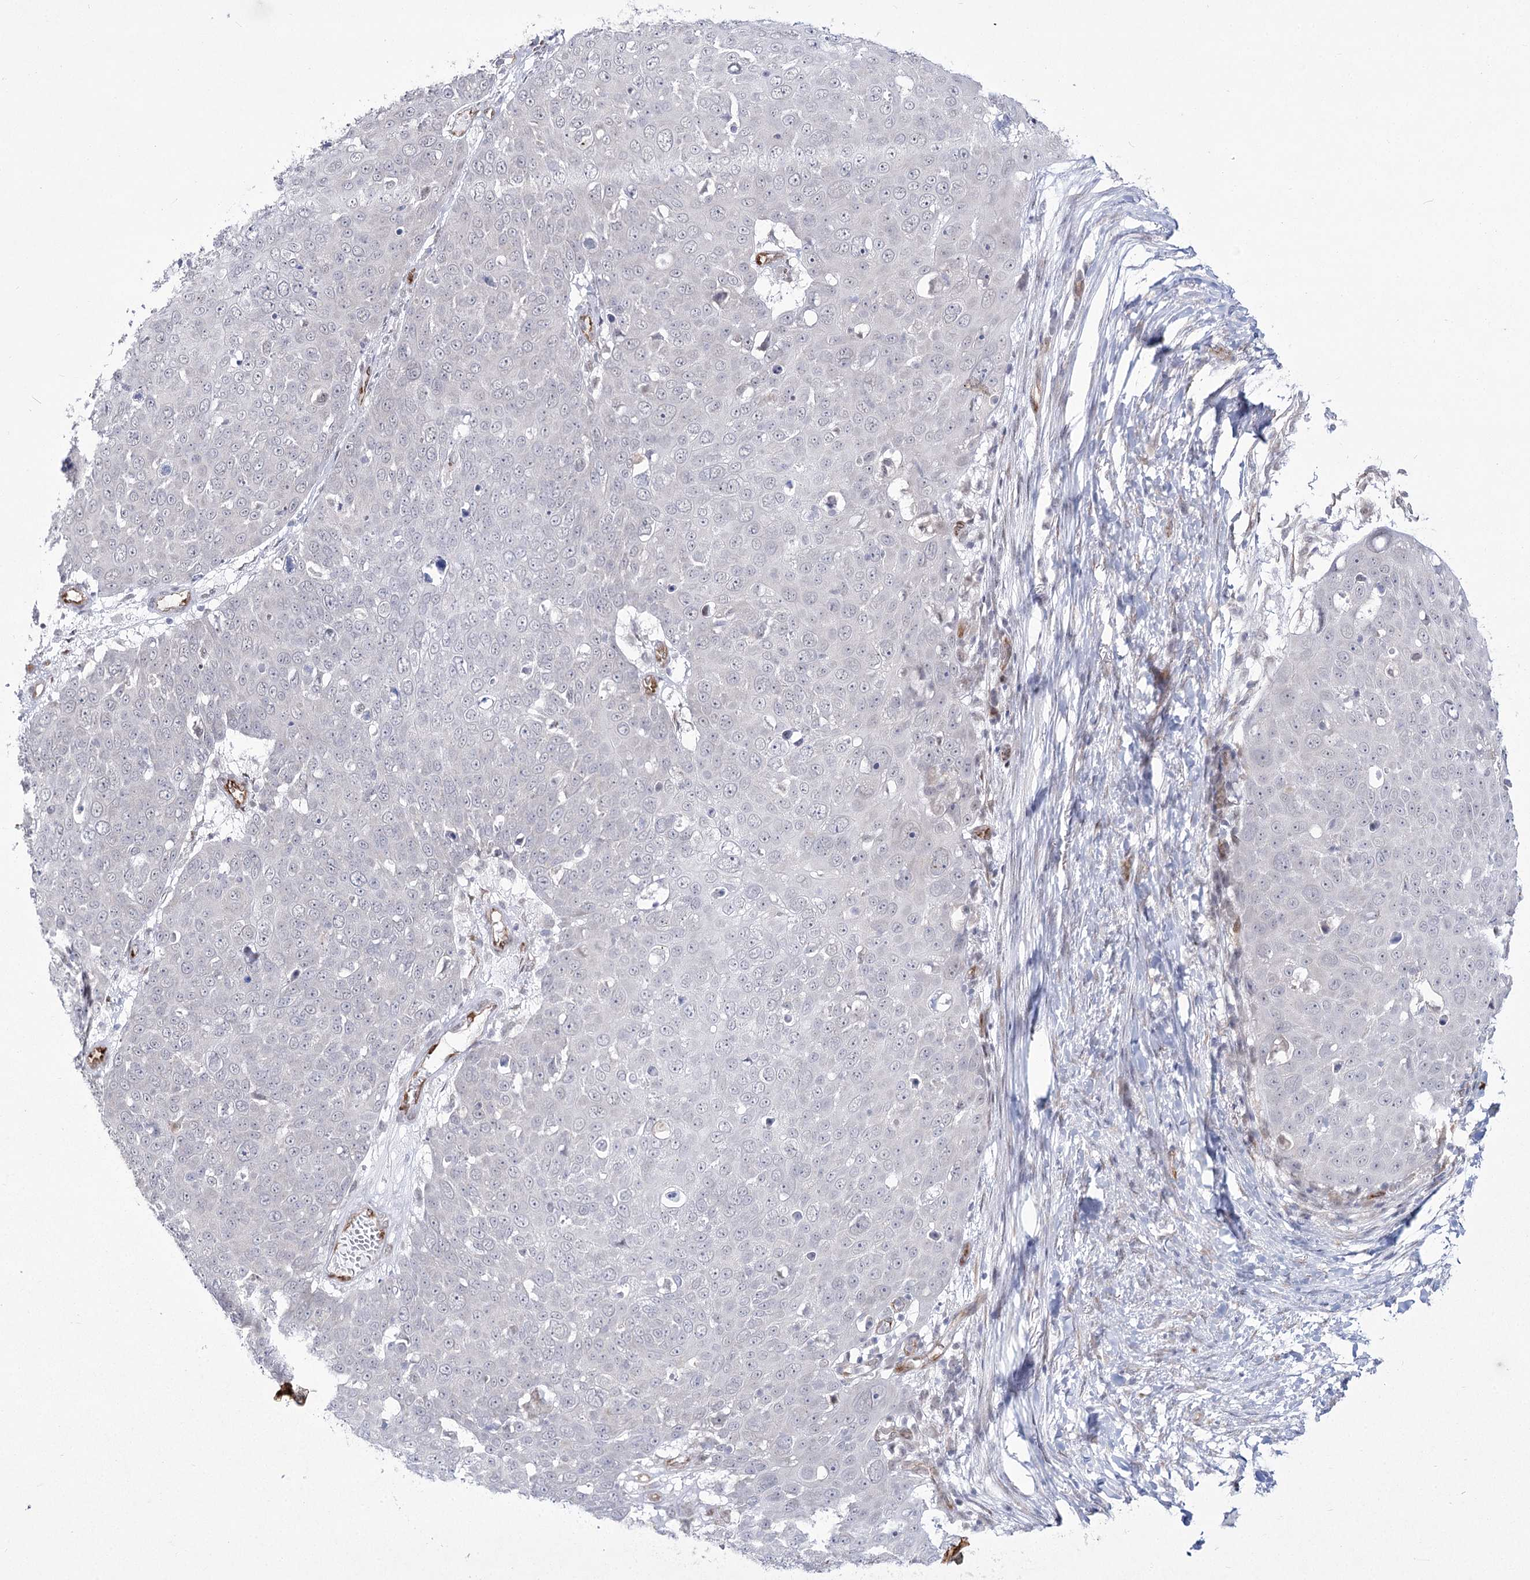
{"staining": {"intensity": "negative", "quantity": "none", "location": "none"}, "tissue": "skin cancer", "cell_type": "Tumor cells", "image_type": "cancer", "snomed": [{"axis": "morphology", "description": "Squamous cell carcinoma, NOS"}, {"axis": "topography", "description": "Skin"}], "caption": "Histopathology image shows no protein expression in tumor cells of skin cancer (squamous cell carcinoma) tissue. Nuclei are stained in blue.", "gene": "YBX3", "patient": {"sex": "male", "age": 71}}